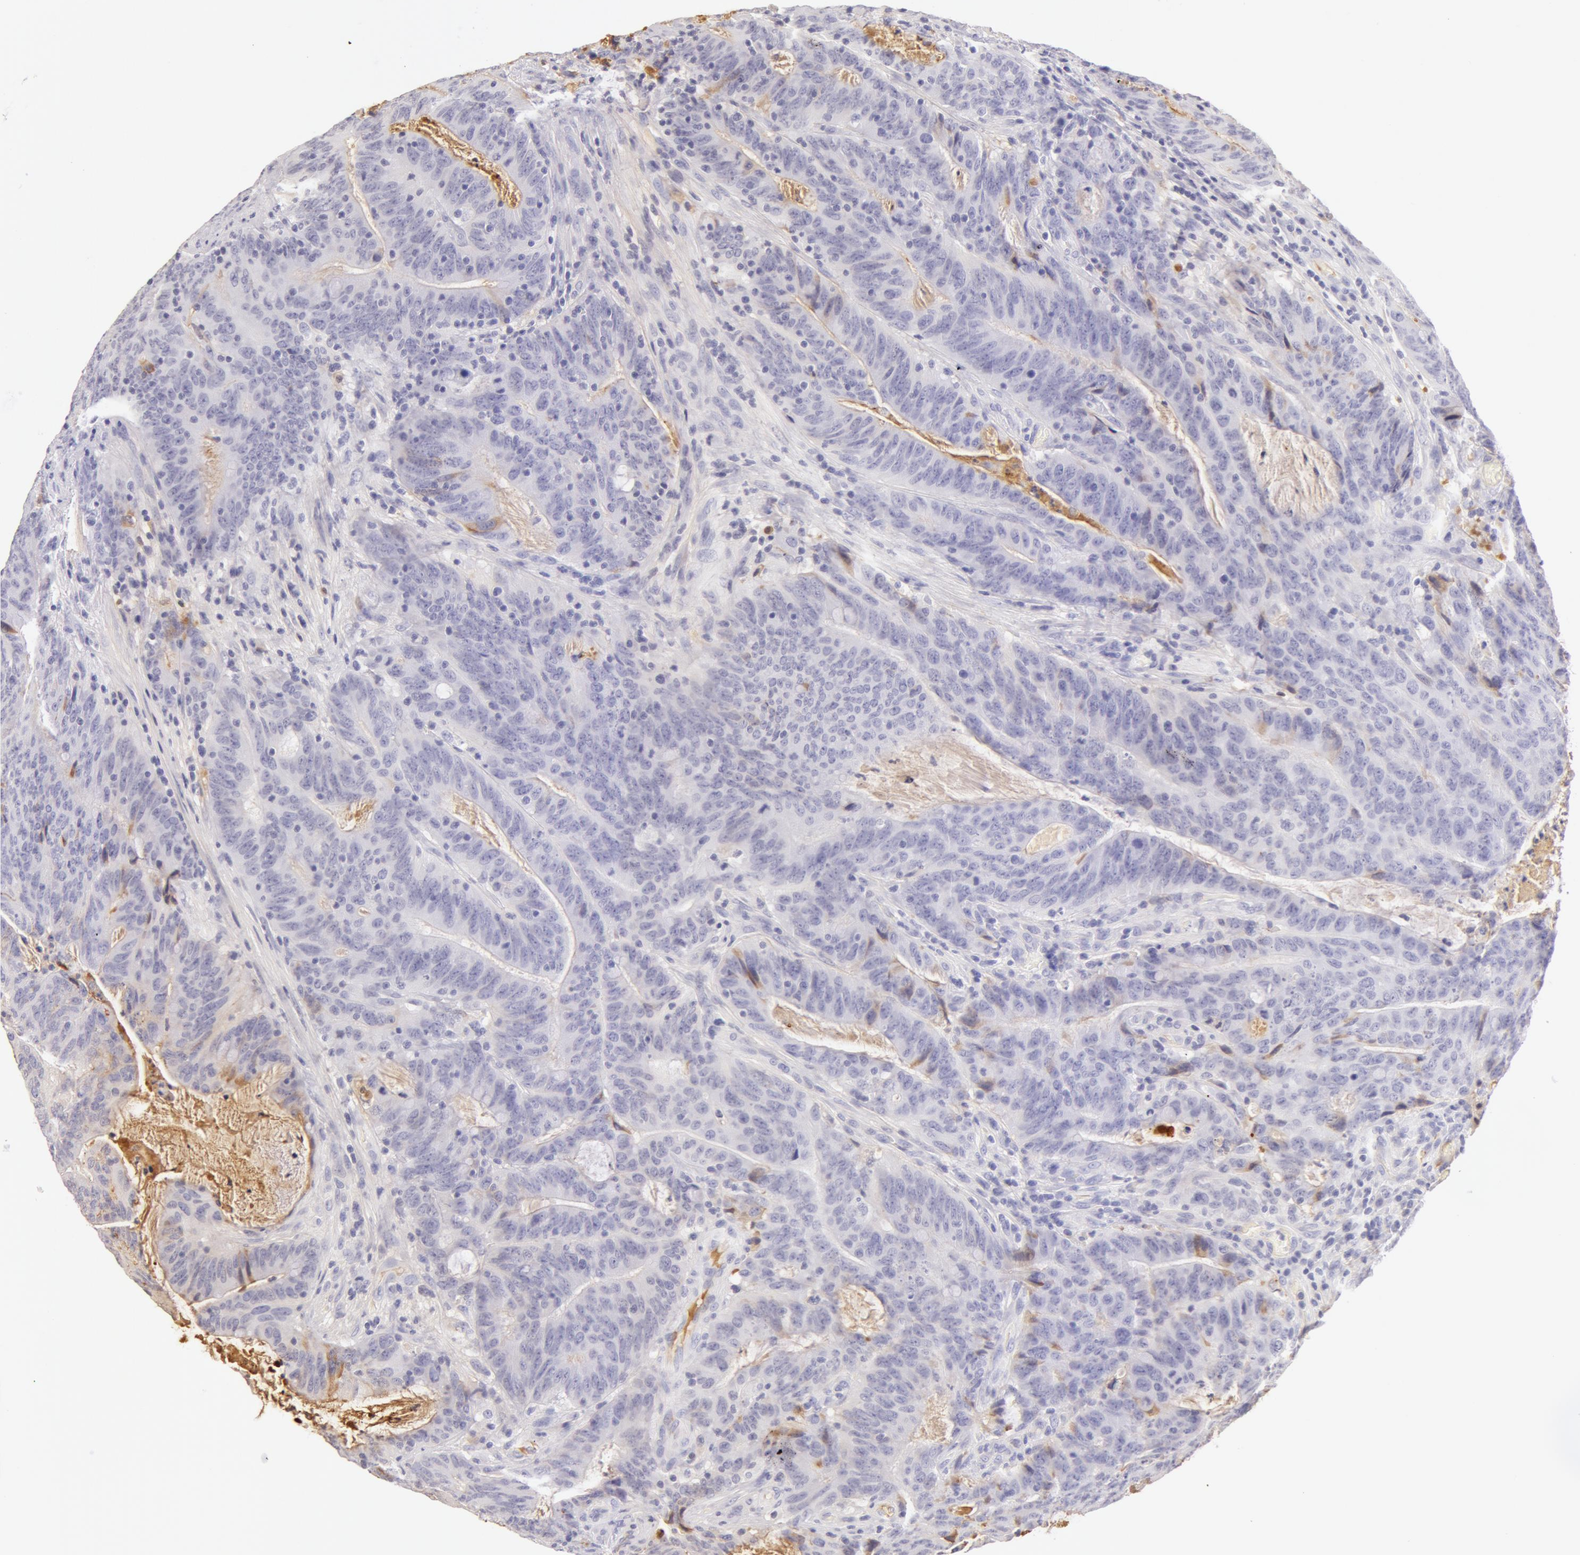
{"staining": {"intensity": "negative", "quantity": "none", "location": "none"}, "tissue": "colorectal cancer", "cell_type": "Tumor cells", "image_type": "cancer", "snomed": [{"axis": "morphology", "description": "Adenocarcinoma, NOS"}, {"axis": "topography", "description": "Colon"}], "caption": "High power microscopy micrograph of an IHC image of colorectal adenocarcinoma, revealing no significant expression in tumor cells.", "gene": "AHSG", "patient": {"sex": "male", "age": 54}}